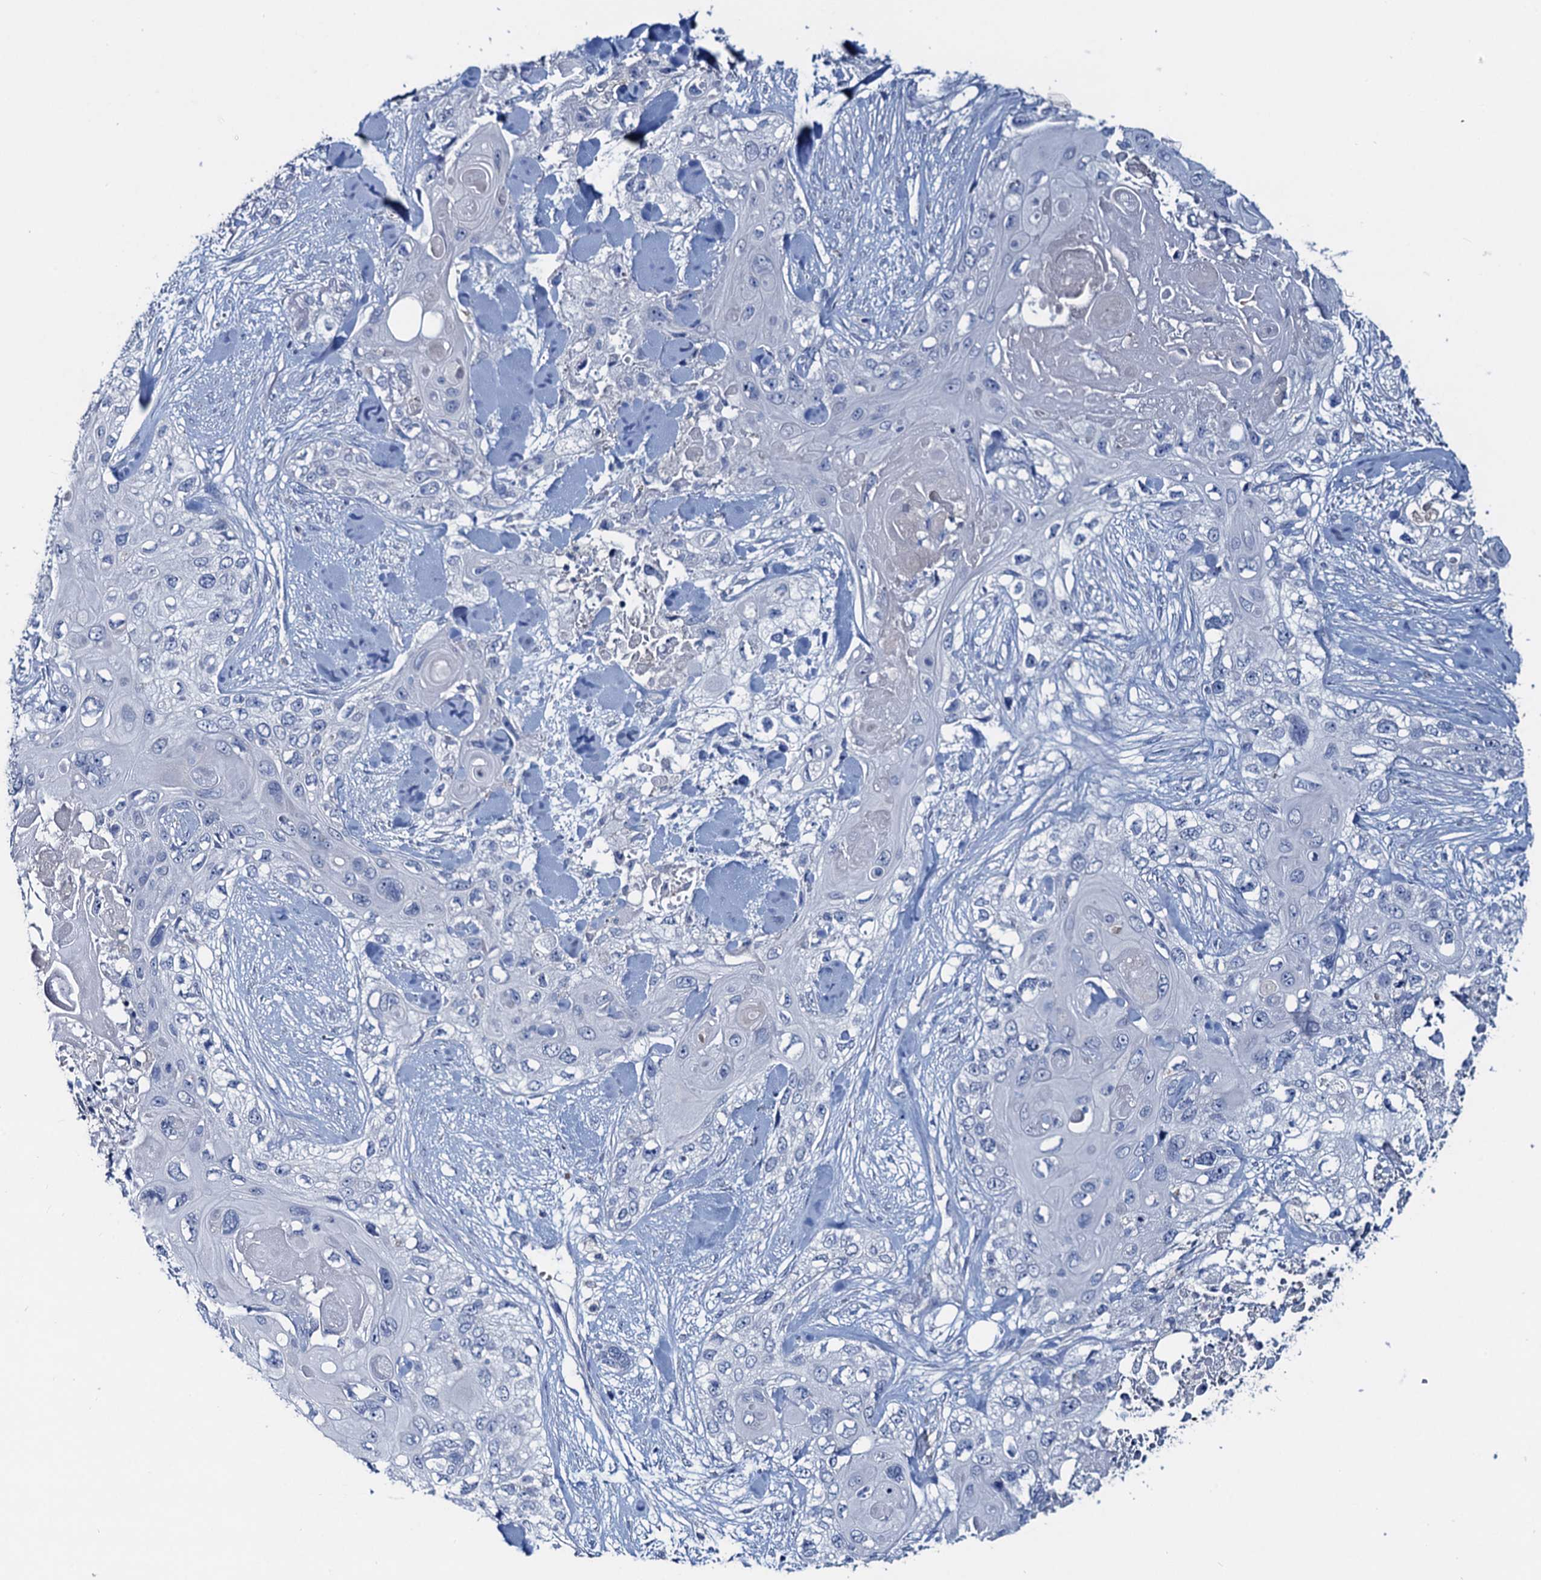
{"staining": {"intensity": "negative", "quantity": "none", "location": "none"}, "tissue": "skin cancer", "cell_type": "Tumor cells", "image_type": "cancer", "snomed": [{"axis": "morphology", "description": "Normal tissue, NOS"}, {"axis": "morphology", "description": "Squamous cell carcinoma, NOS"}, {"axis": "topography", "description": "Skin"}], "caption": "Immunohistochemistry image of neoplastic tissue: skin cancer (squamous cell carcinoma) stained with DAB (3,3'-diaminobenzidine) shows no significant protein staining in tumor cells.", "gene": "RTKN2", "patient": {"sex": "male", "age": 72}}